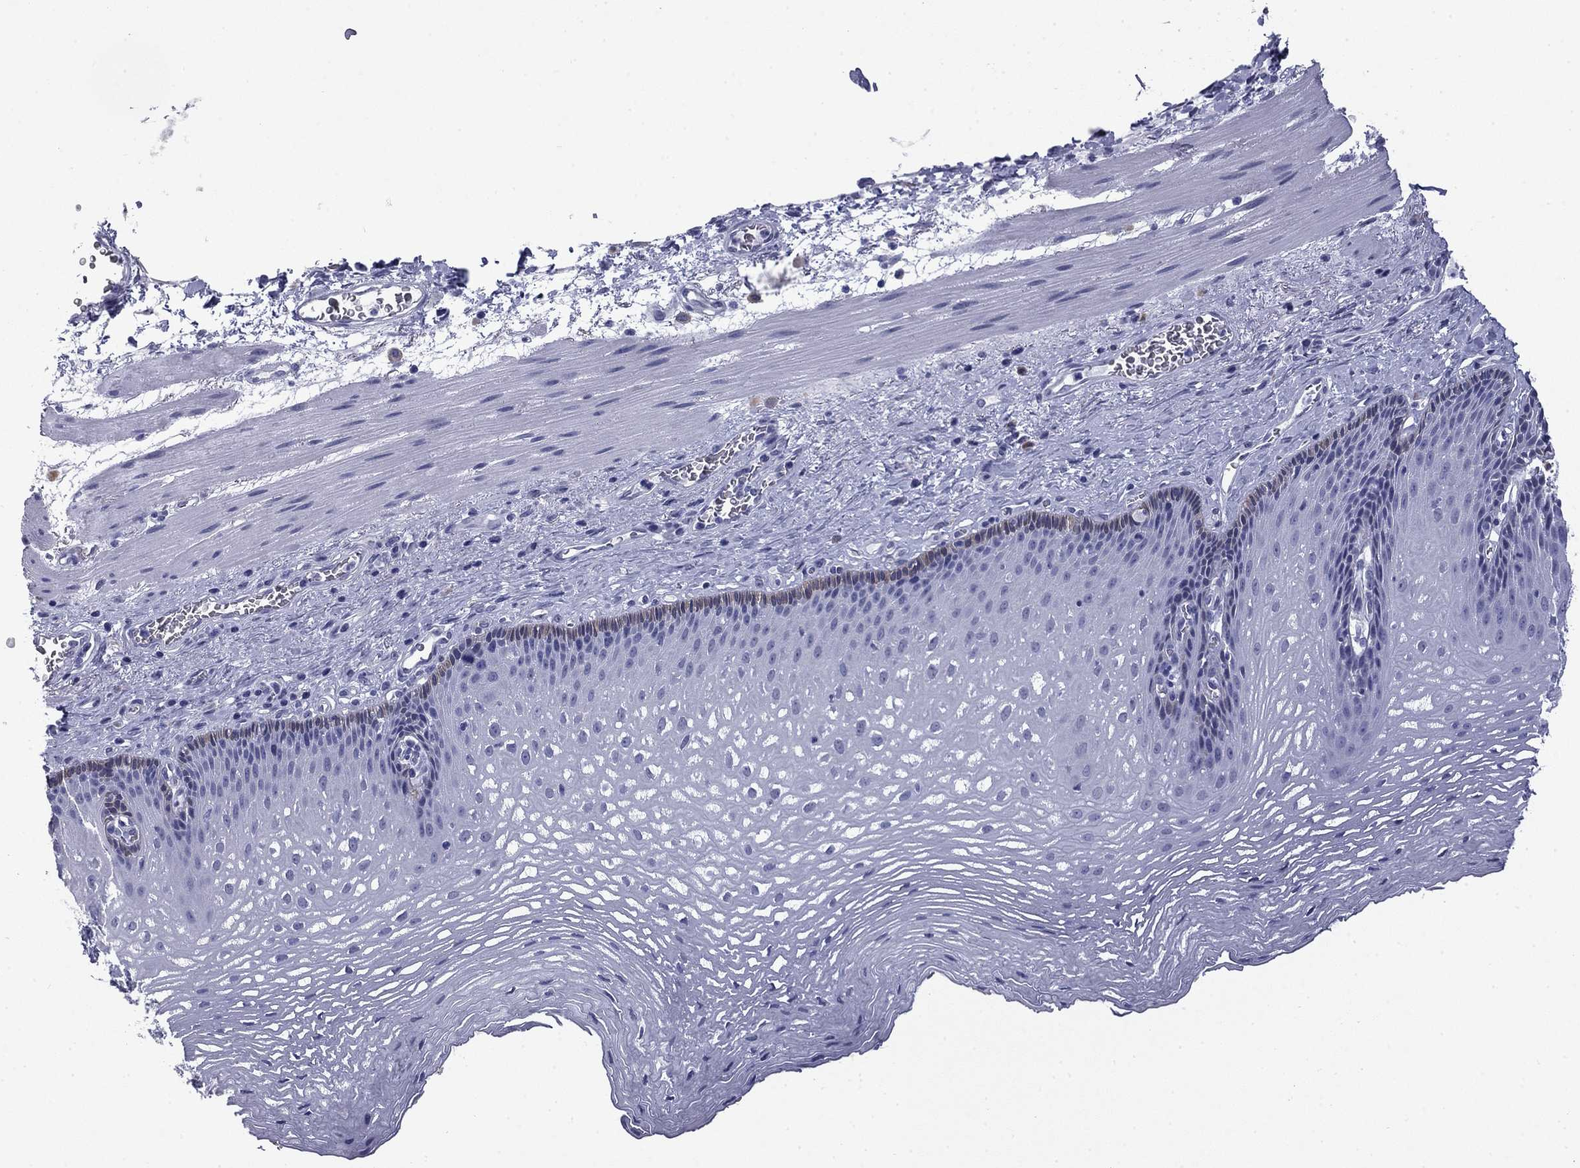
{"staining": {"intensity": "negative", "quantity": "none", "location": "none"}, "tissue": "esophagus", "cell_type": "Squamous epithelial cells", "image_type": "normal", "snomed": [{"axis": "morphology", "description": "Normal tissue, NOS"}, {"axis": "topography", "description": "Esophagus"}], "caption": "The immunohistochemistry (IHC) histopathology image has no significant expression in squamous epithelial cells of esophagus. (DAB IHC with hematoxylin counter stain).", "gene": "BCL2L14", "patient": {"sex": "male", "age": 76}}